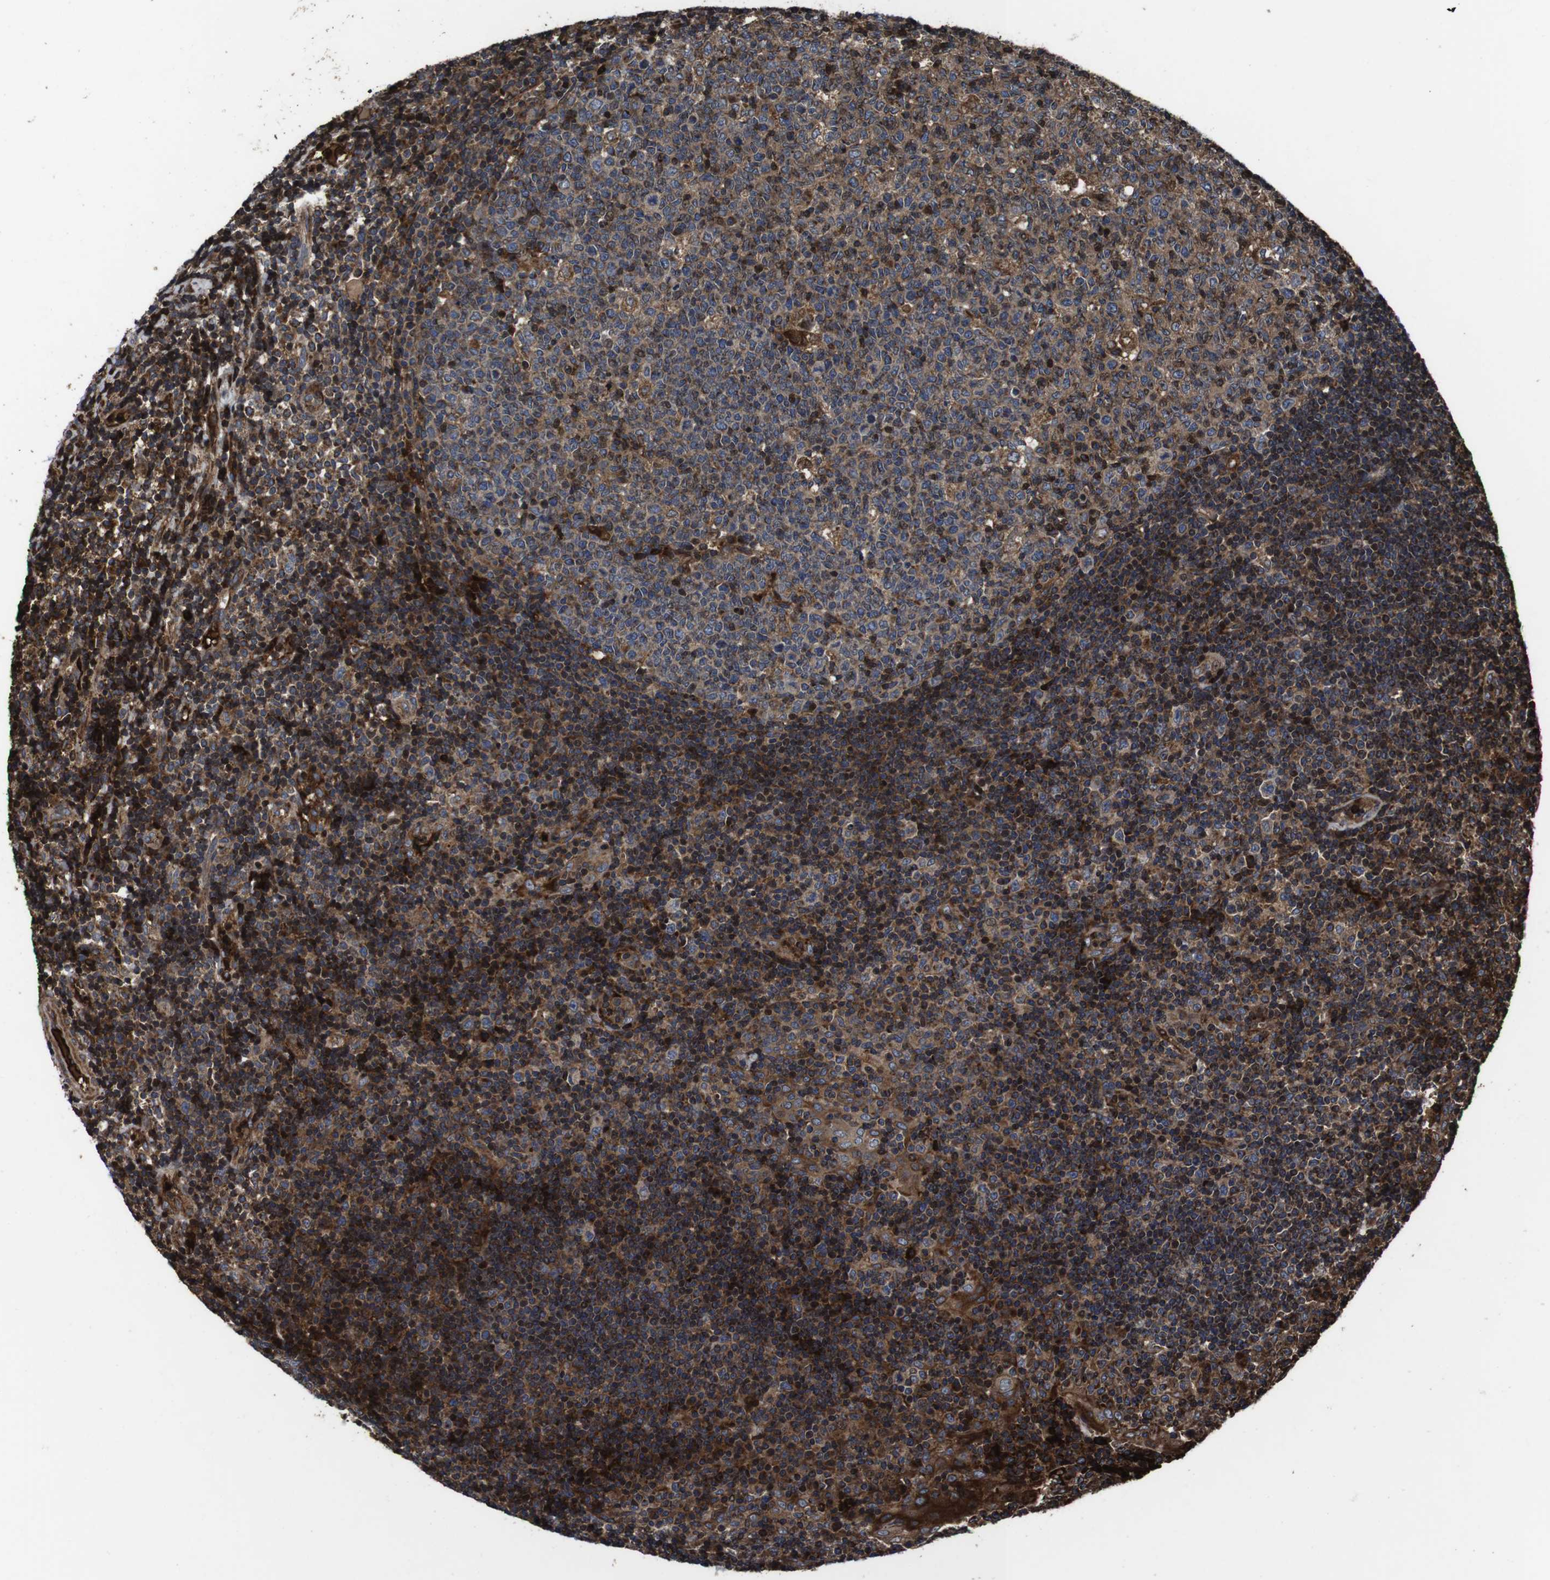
{"staining": {"intensity": "moderate", "quantity": "25%-75%", "location": "cytoplasmic/membranous"}, "tissue": "tonsil", "cell_type": "Germinal center cells", "image_type": "normal", "snomed": [{"axis": "morphology", "description": "Normal tissue, NOS"}, {"axis": "topography", "description": "Tonsil"}], "caption": "Moderate cytoplasmic/membranous staining is seen in approximately 25%-75% of germinal center cells in unremarkable tonsil.", "gene": "SMYD3", "patient": {"sex": "female", "age": 40}}